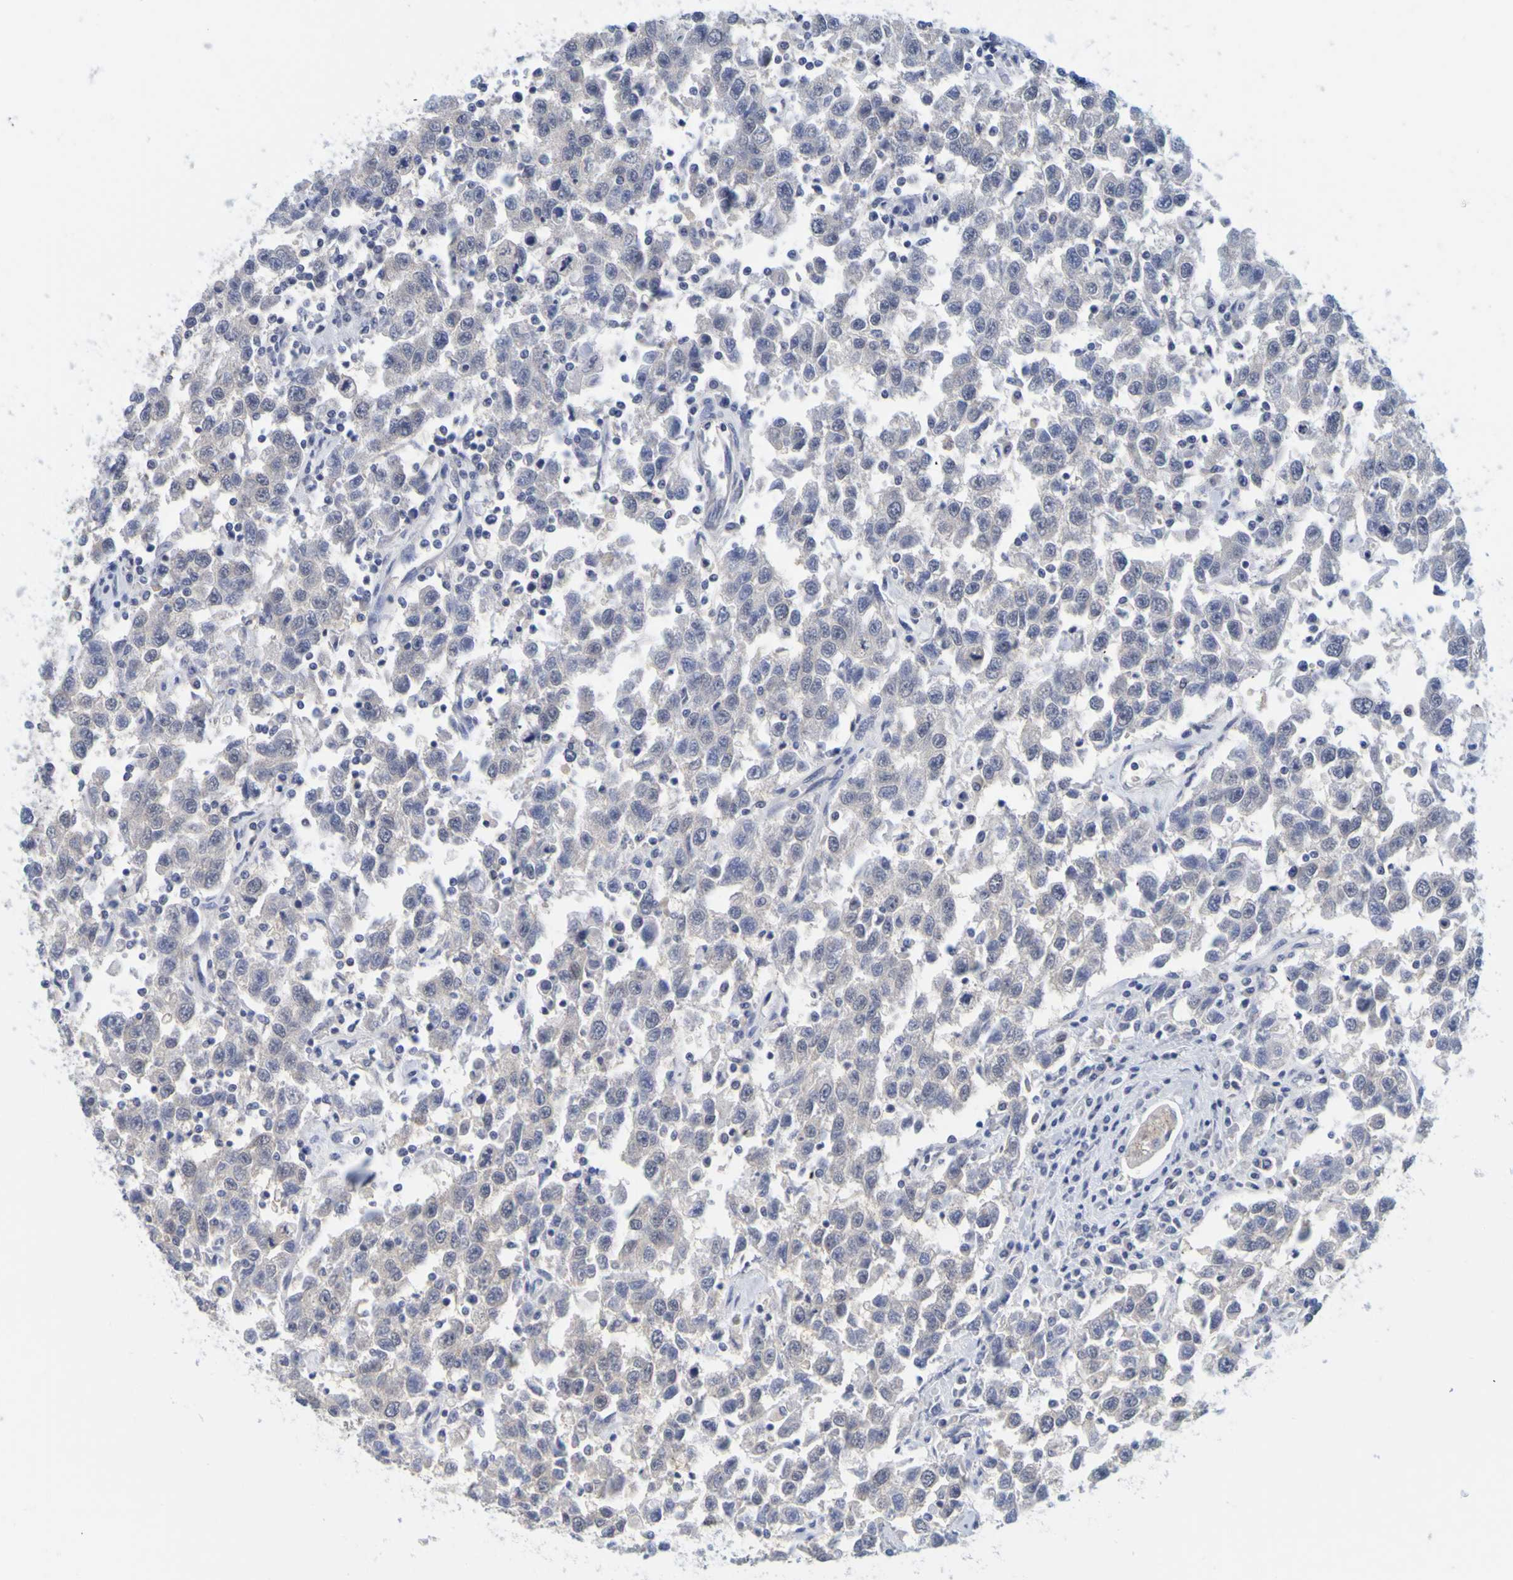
{"staining": {"intensity": "negative", "quantity": "none", "location": "none"}, "tissue": "testis cancer", "cell_type": "Tumor cells", "image_type": "cancer", "snomed": [{"axis": "morphology", "description": "Seminoma, NOS"}, {"axis": "topography", "description": "Testis"}], "caption": "This image is of testis cancer (seminoma) stained with immunohistochemistry to label a protein in brown with the nuclei are counter-stained blue. There is no positivity in tumor cells.", "gene": "ENDOU", "patient": {"sex": "male", "age": 41}}